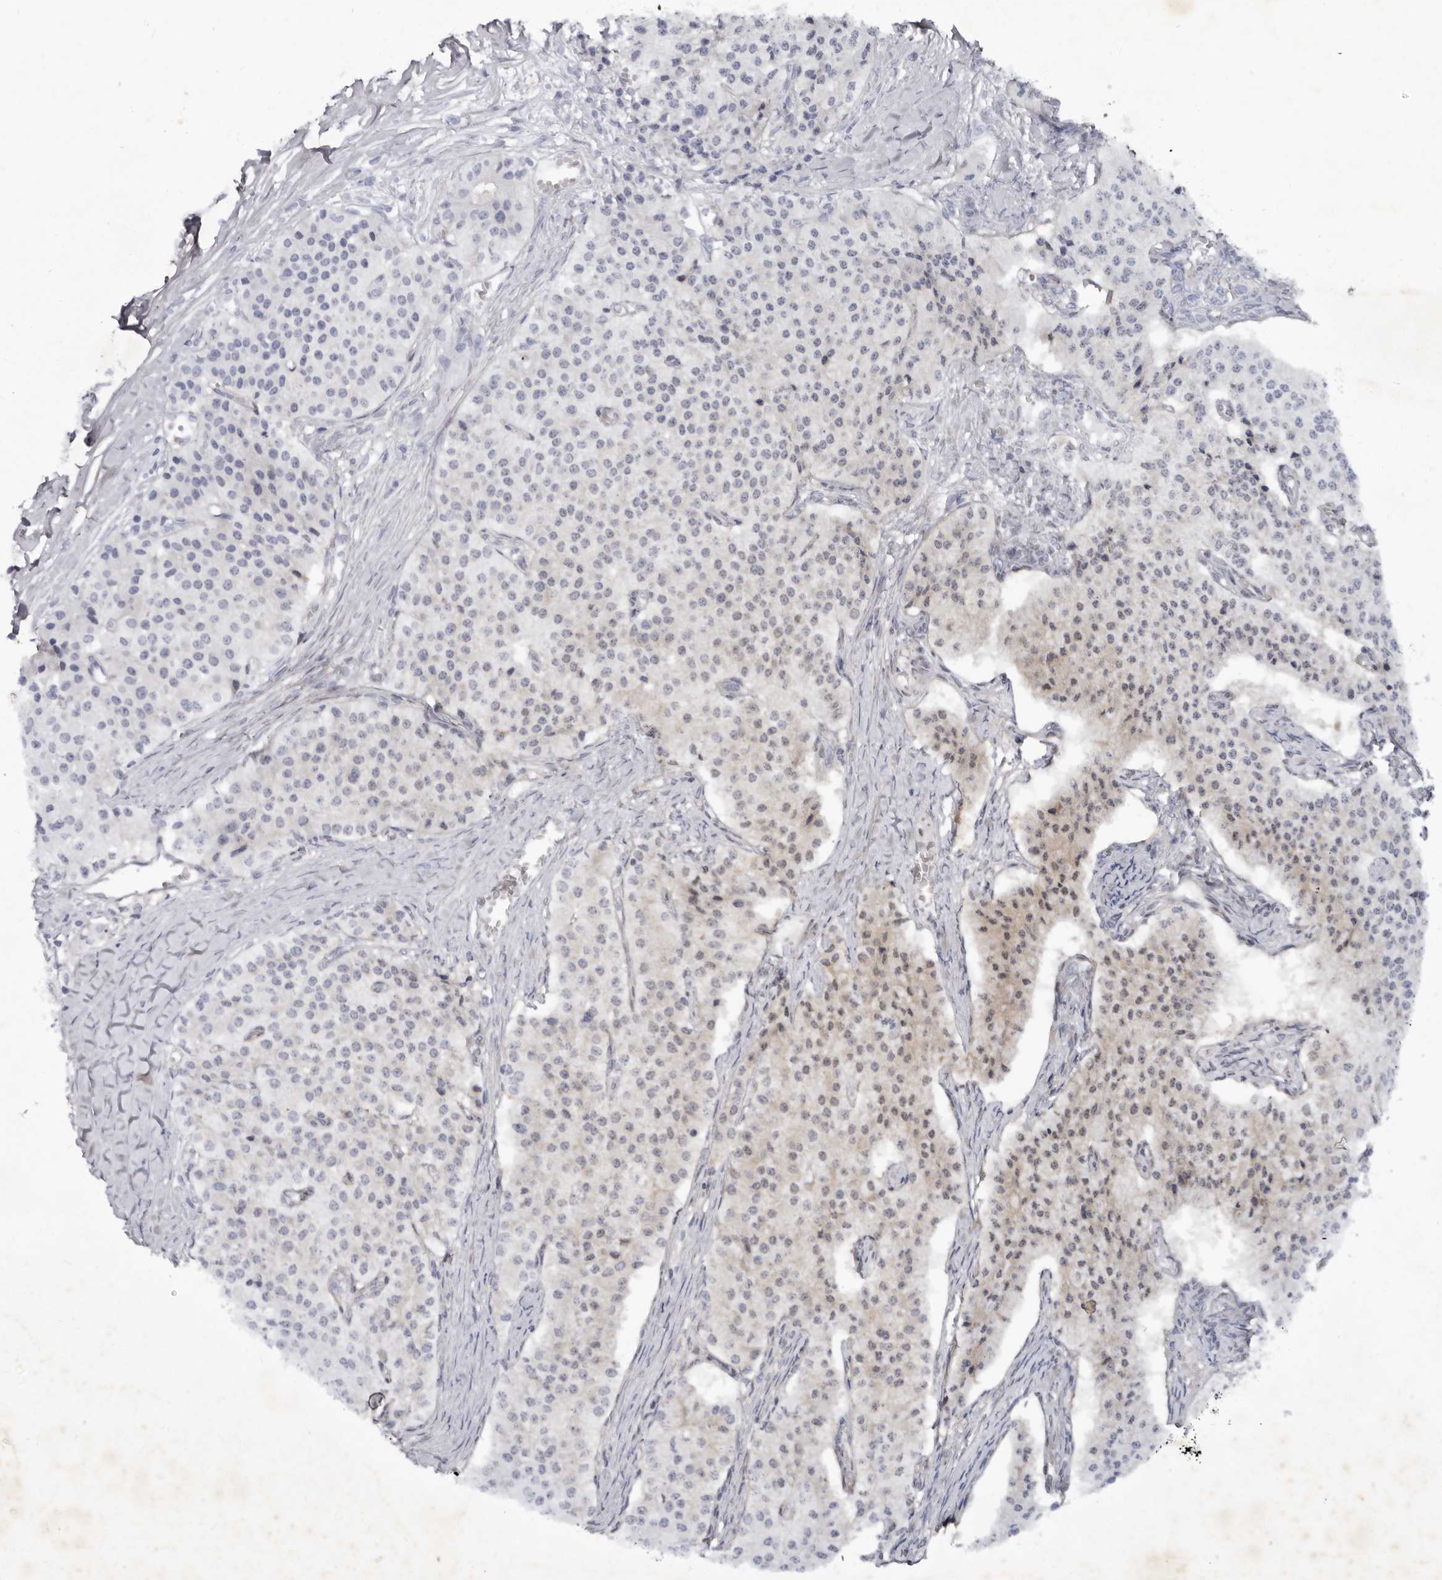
{"staining": {"intensity": "weak", "quantity": "<25%", "location": "cytoplasmic/membranous,nuclear"}, "tissue": "carcinoid", "cell_type": "Tumor cells", "image_type": "cancer", "snomed": [{"axis": "morphology", "description": "Carcinoid, malignant, NOS"}, {"axis": "topography", "description": "Colon"}], "caption": "Carcinoid was stained to show a protein in brown. There is no significant staining in tumor cells.", "gene": "ABL1", "patient": {"sex": "female", "age": 52}}